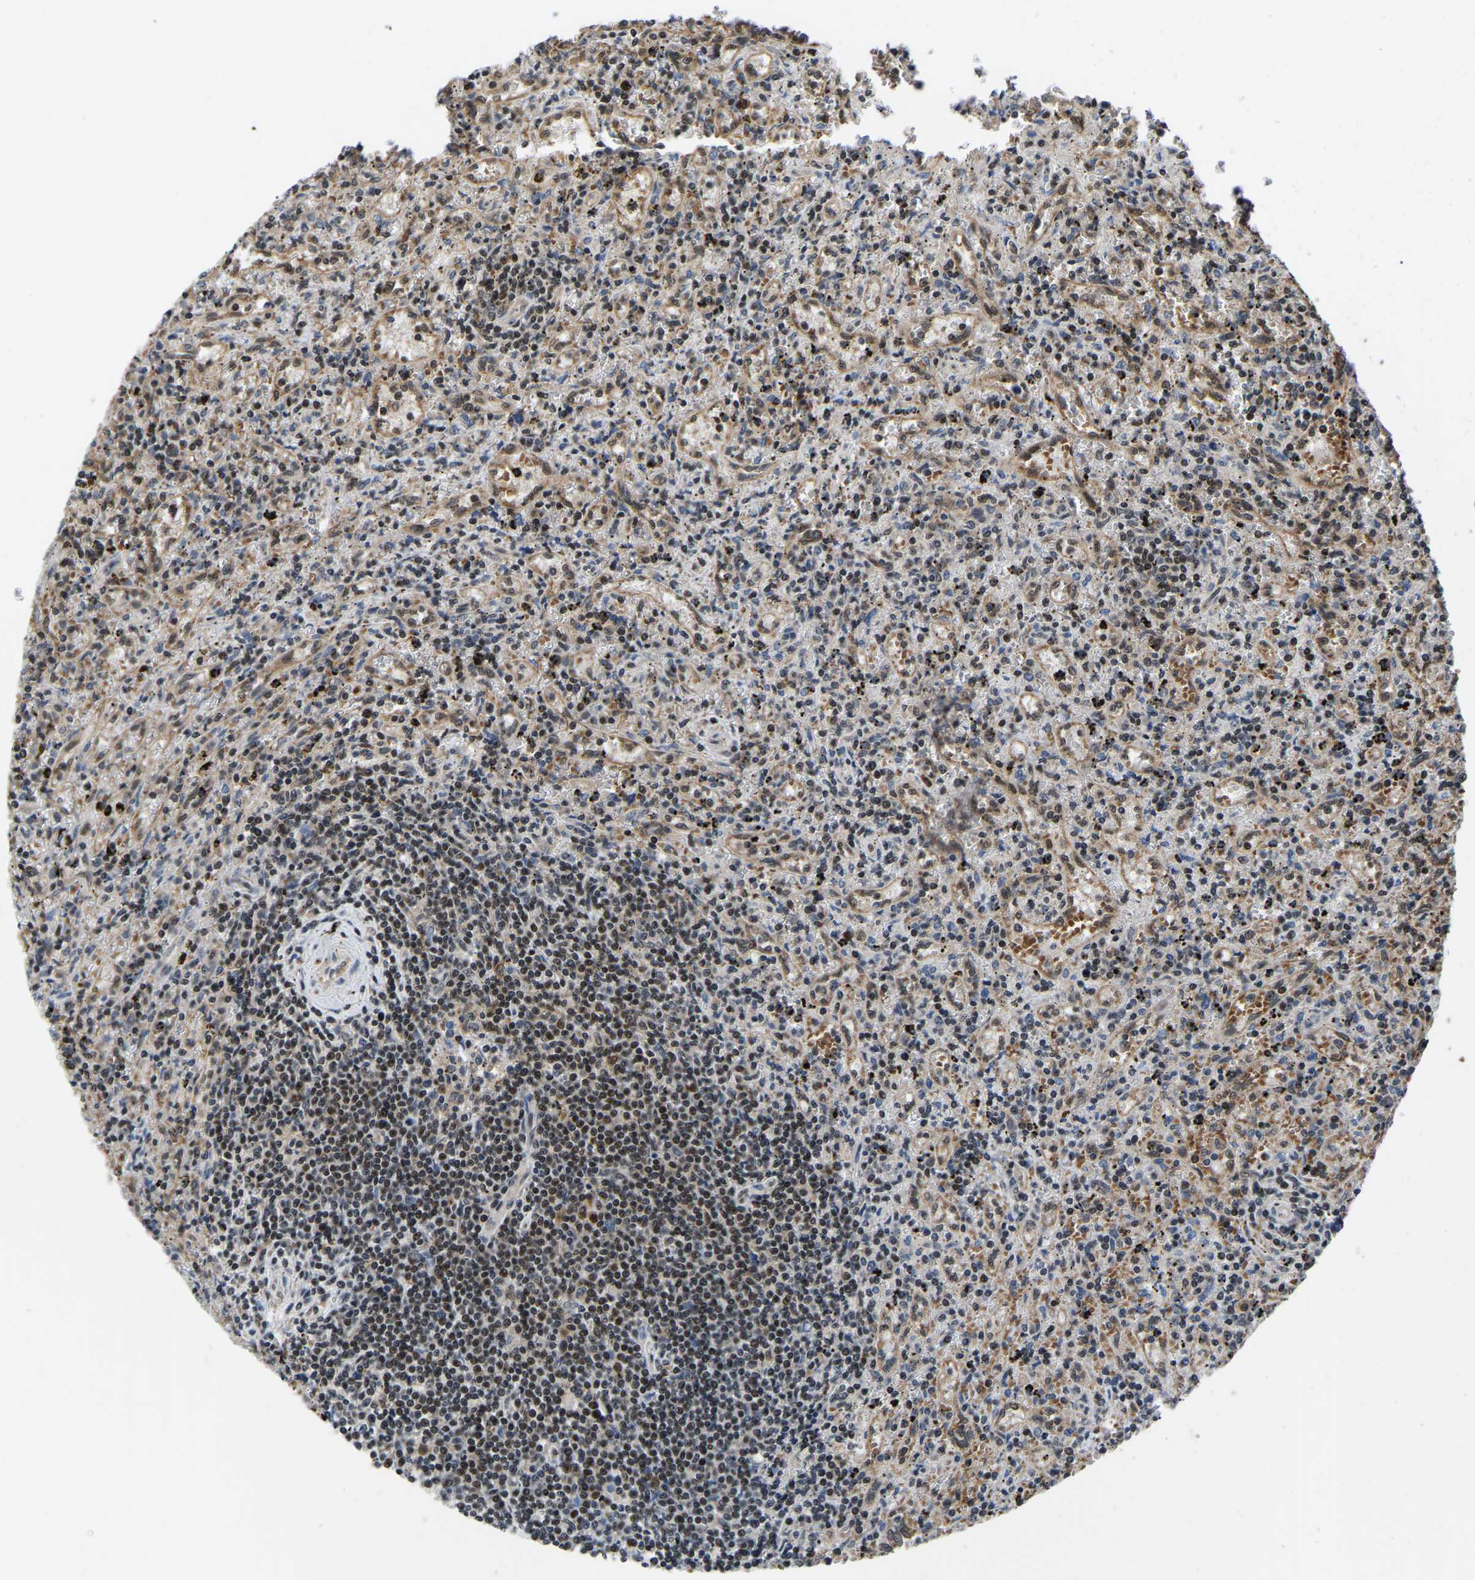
{"staining": {"intensity": "moderate", "quantity": "25%-75%", "location": "nuclear"}, "tissue": "lymphoma", "cell_type": "Tumor cells", "image_type": "cancer", "snomed": [{"axis": "morphology", "description": "Malignant lymphoma, non-Hodgkin's type, Low grade"}, {"axis": "topography", "description": "Spleen"}], "caption": "Malignant lymphoma, non-Hodgkin's type (low-grade) stained with a brown dye reveals moderate nuclear positive staining in approximately 25%-75% of tumor cells.", "gene": "DFFA", "patient": {"sex": "male", "age": 76}}